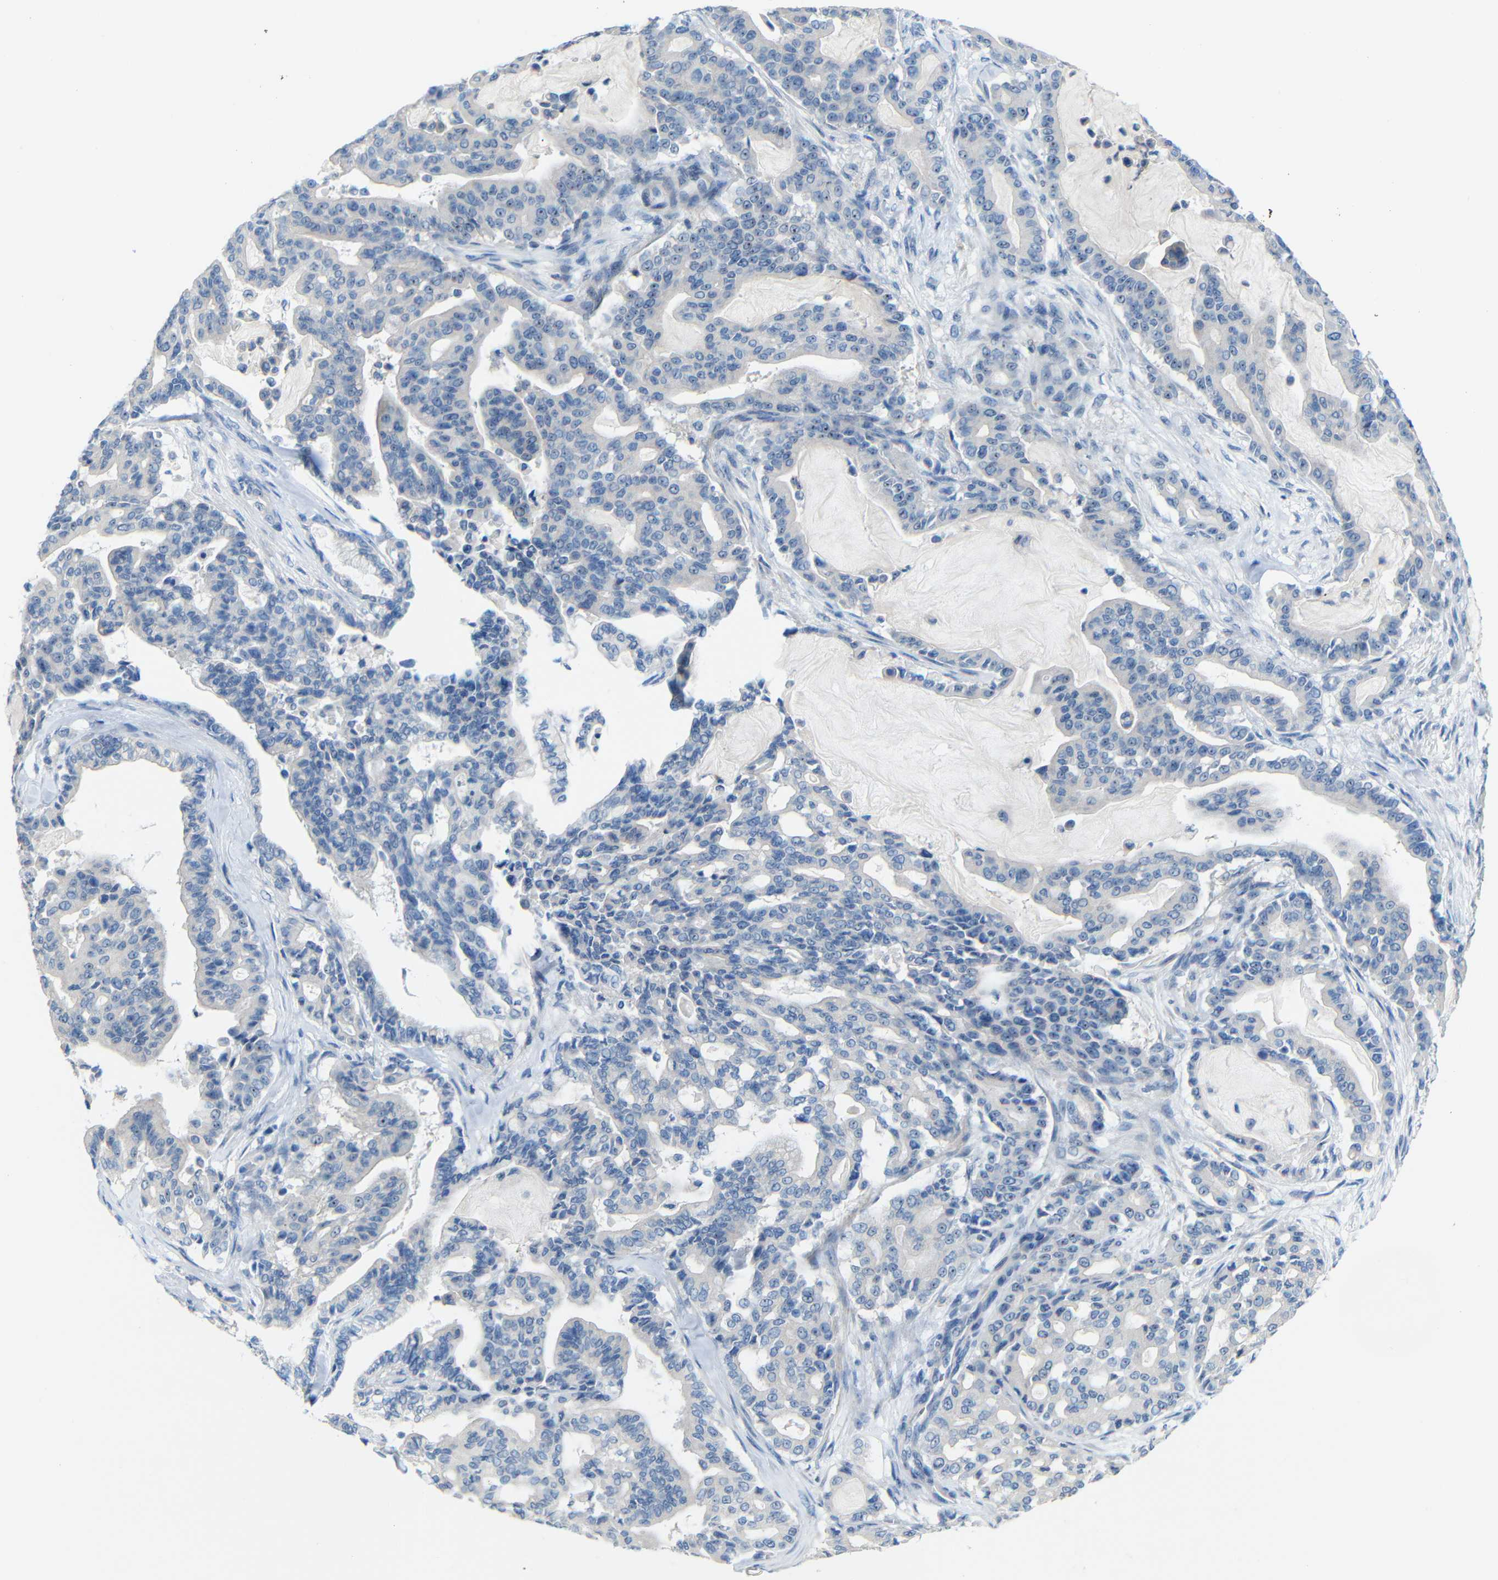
{"staining": {"intensity": "moderate", "quantity": "25%-75%", "location": "nuclear"}, "tissue": "pancreatic cancer", "cell_type": "Tumor cells", "image_type": "cancer", "snomed": [{"axis": "morphology", "description": "Adenocarcinoma, NOS"}, {"axis": "topography", "description": "Pancreas"}], "caption": "Moderate nuclear expression for a protein is seen in approximately 25%-75% of tumor cells of pancreatic cancer using IHC.", "gene": "C1orf210", "patient": {"sex": "male", "age": 63}}